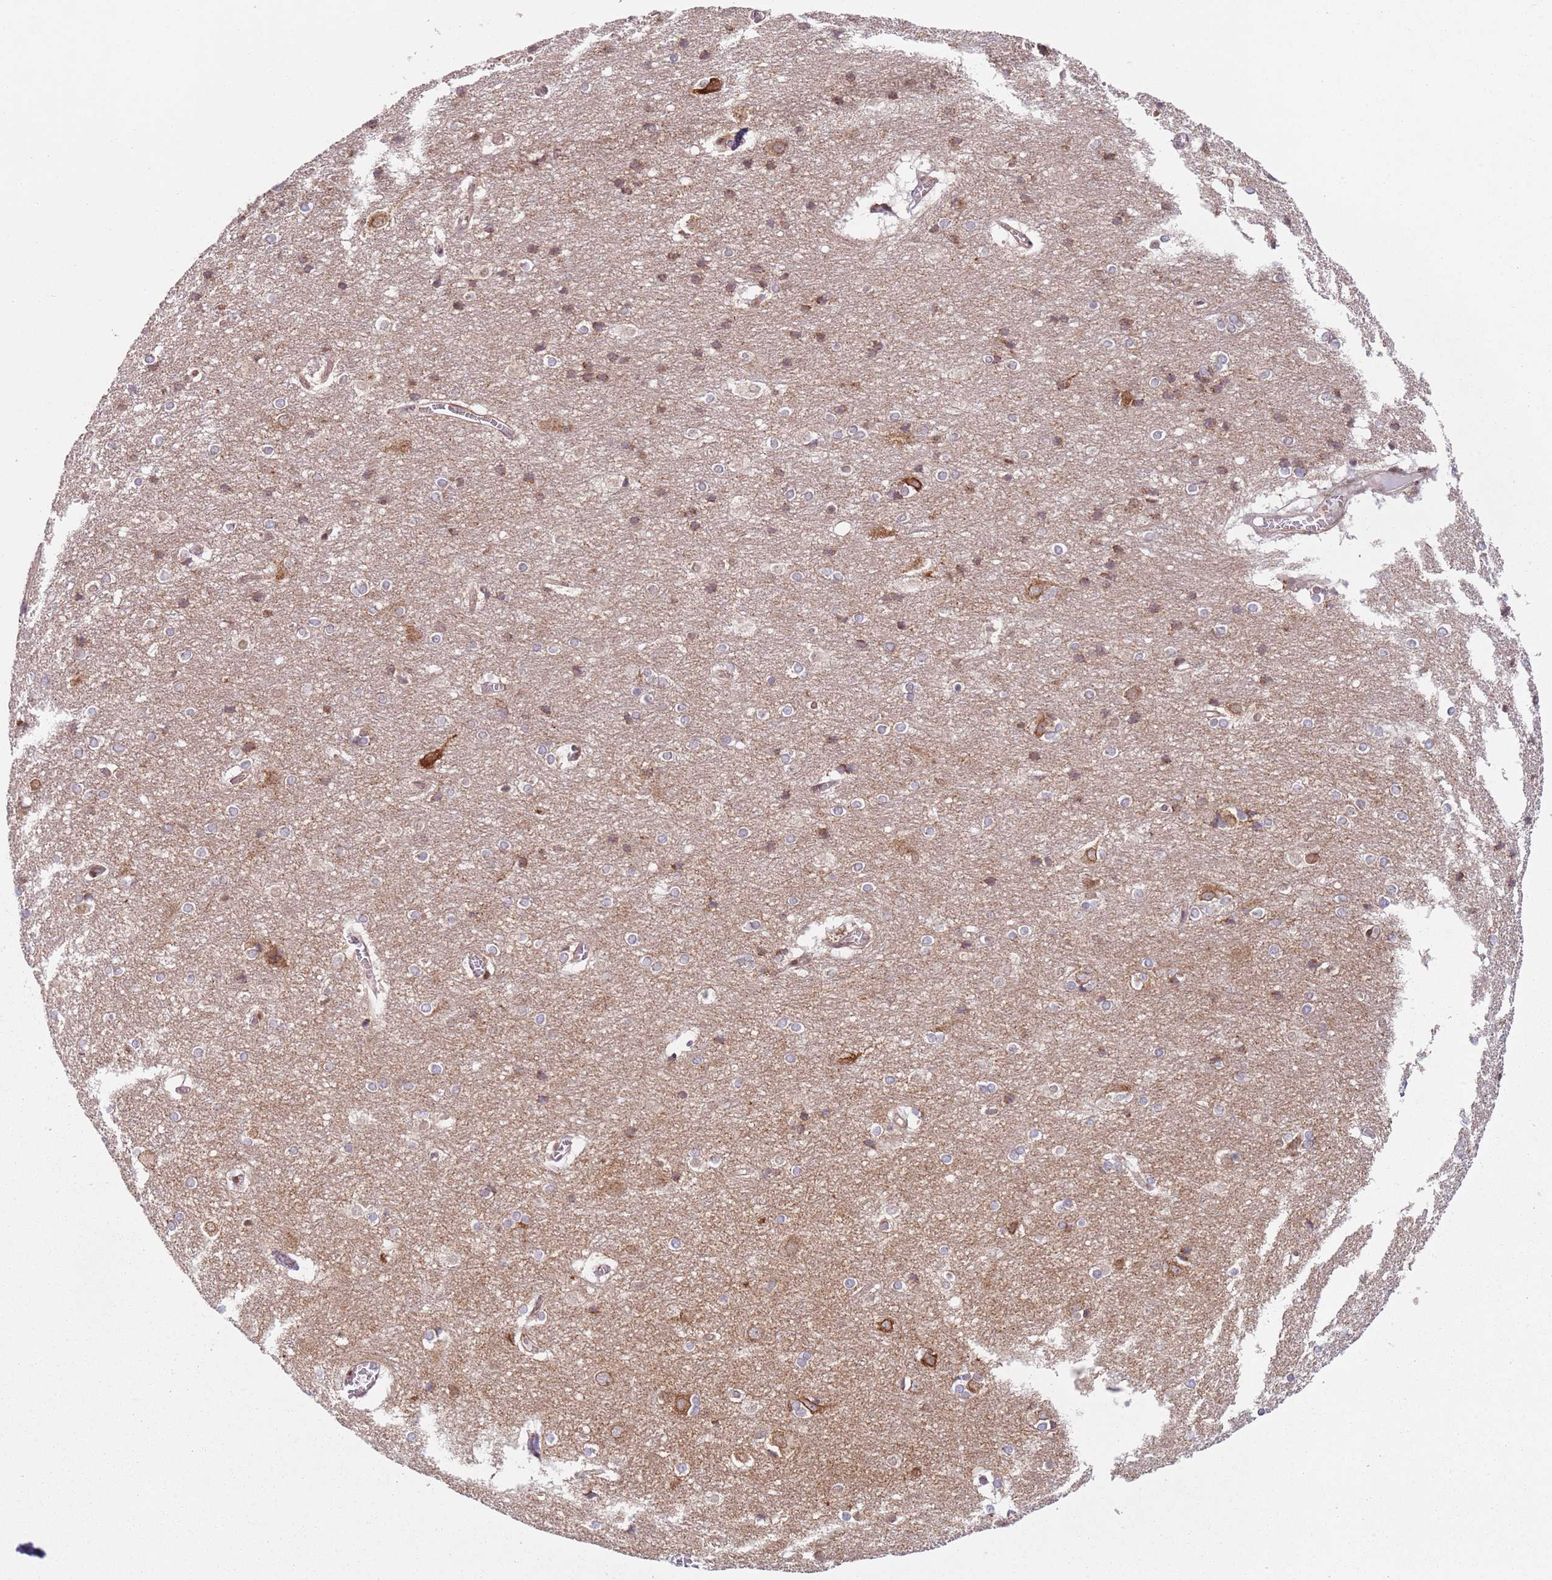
{"staining": {"intensity": "weak", "quantity": ">75%", "location": "cytoplasmic/membranous"}, "tissue": "cerebral cortex", "cell_type": "Endothelial cells", "image_type": "normal", "snomed": [{"axis": "morphology", "description": "Normal tissue, NOS"}, {"axis": "topography", "description": "Cerebral cortex"}], "caption": "Protein staining of normal cerebral cortex displays weak cytoplasmic/membranous positivity in about >75% of endothelial cells. Using DAB (brown) and hematoxylin (blue) stains, captured at high magnification using brightfield microscopy.", "gene": "HNRNPLL", "patient": {"sex": "male", "age": 54}}